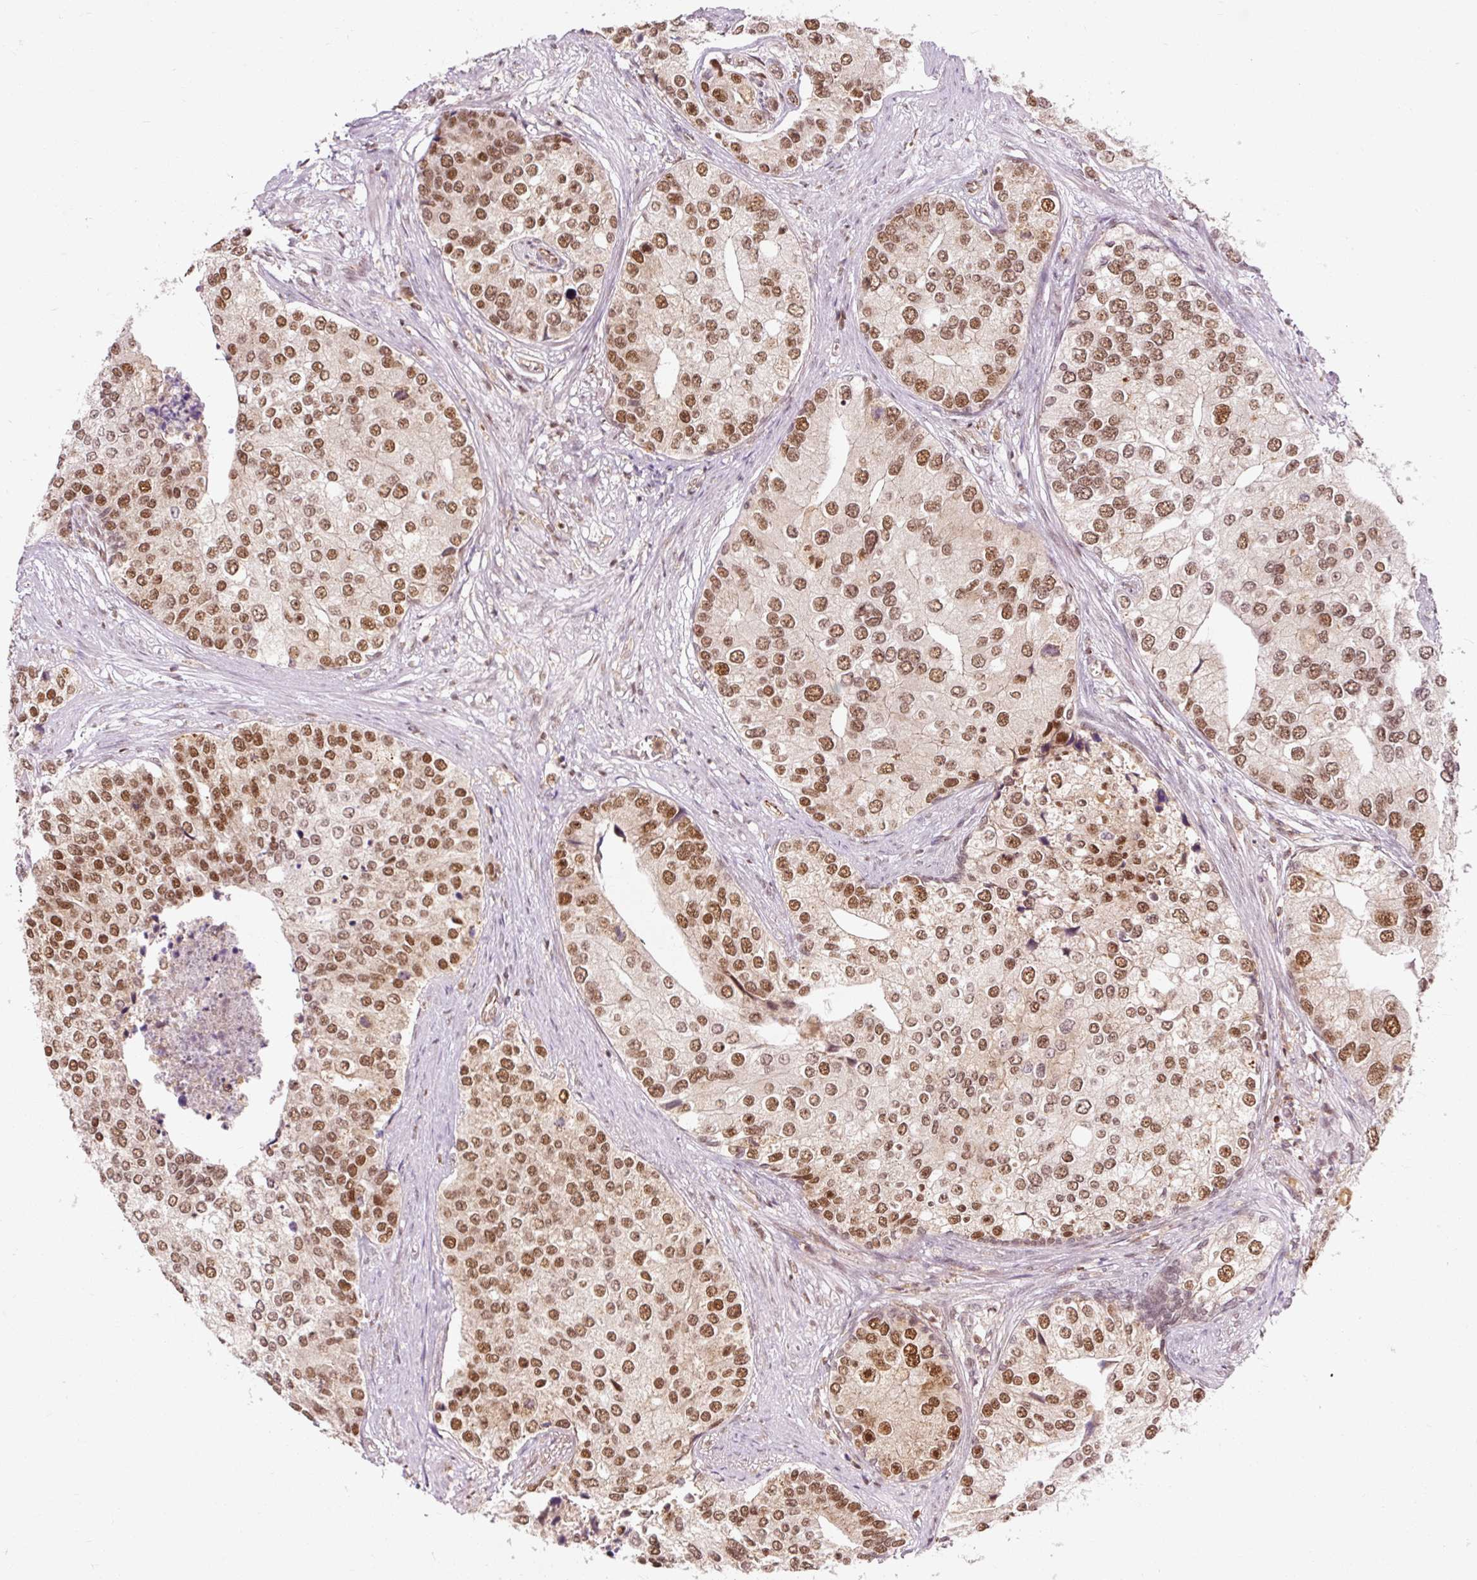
{"staining": {"intensity": "moderate", "quantity": ">75%", "location": "nuclear"}, "tissue": "prostate cancer", "cell_type": "Tumor cells", "image_type": "cancer", "snomed": [{"axis": "morphology", "description": "Adenocarcinoma, High grade"}, {"axis": "topography", "description": "Prostate"}], "caption": "Protein expression analysis of human prostate cancer (high-grade adenocarcinoma) reveals moderate nuclear expression in approximately >75% of tumor cells.", "gene": "CSTF1", "patient": {"sex": "male", "age": 62}}